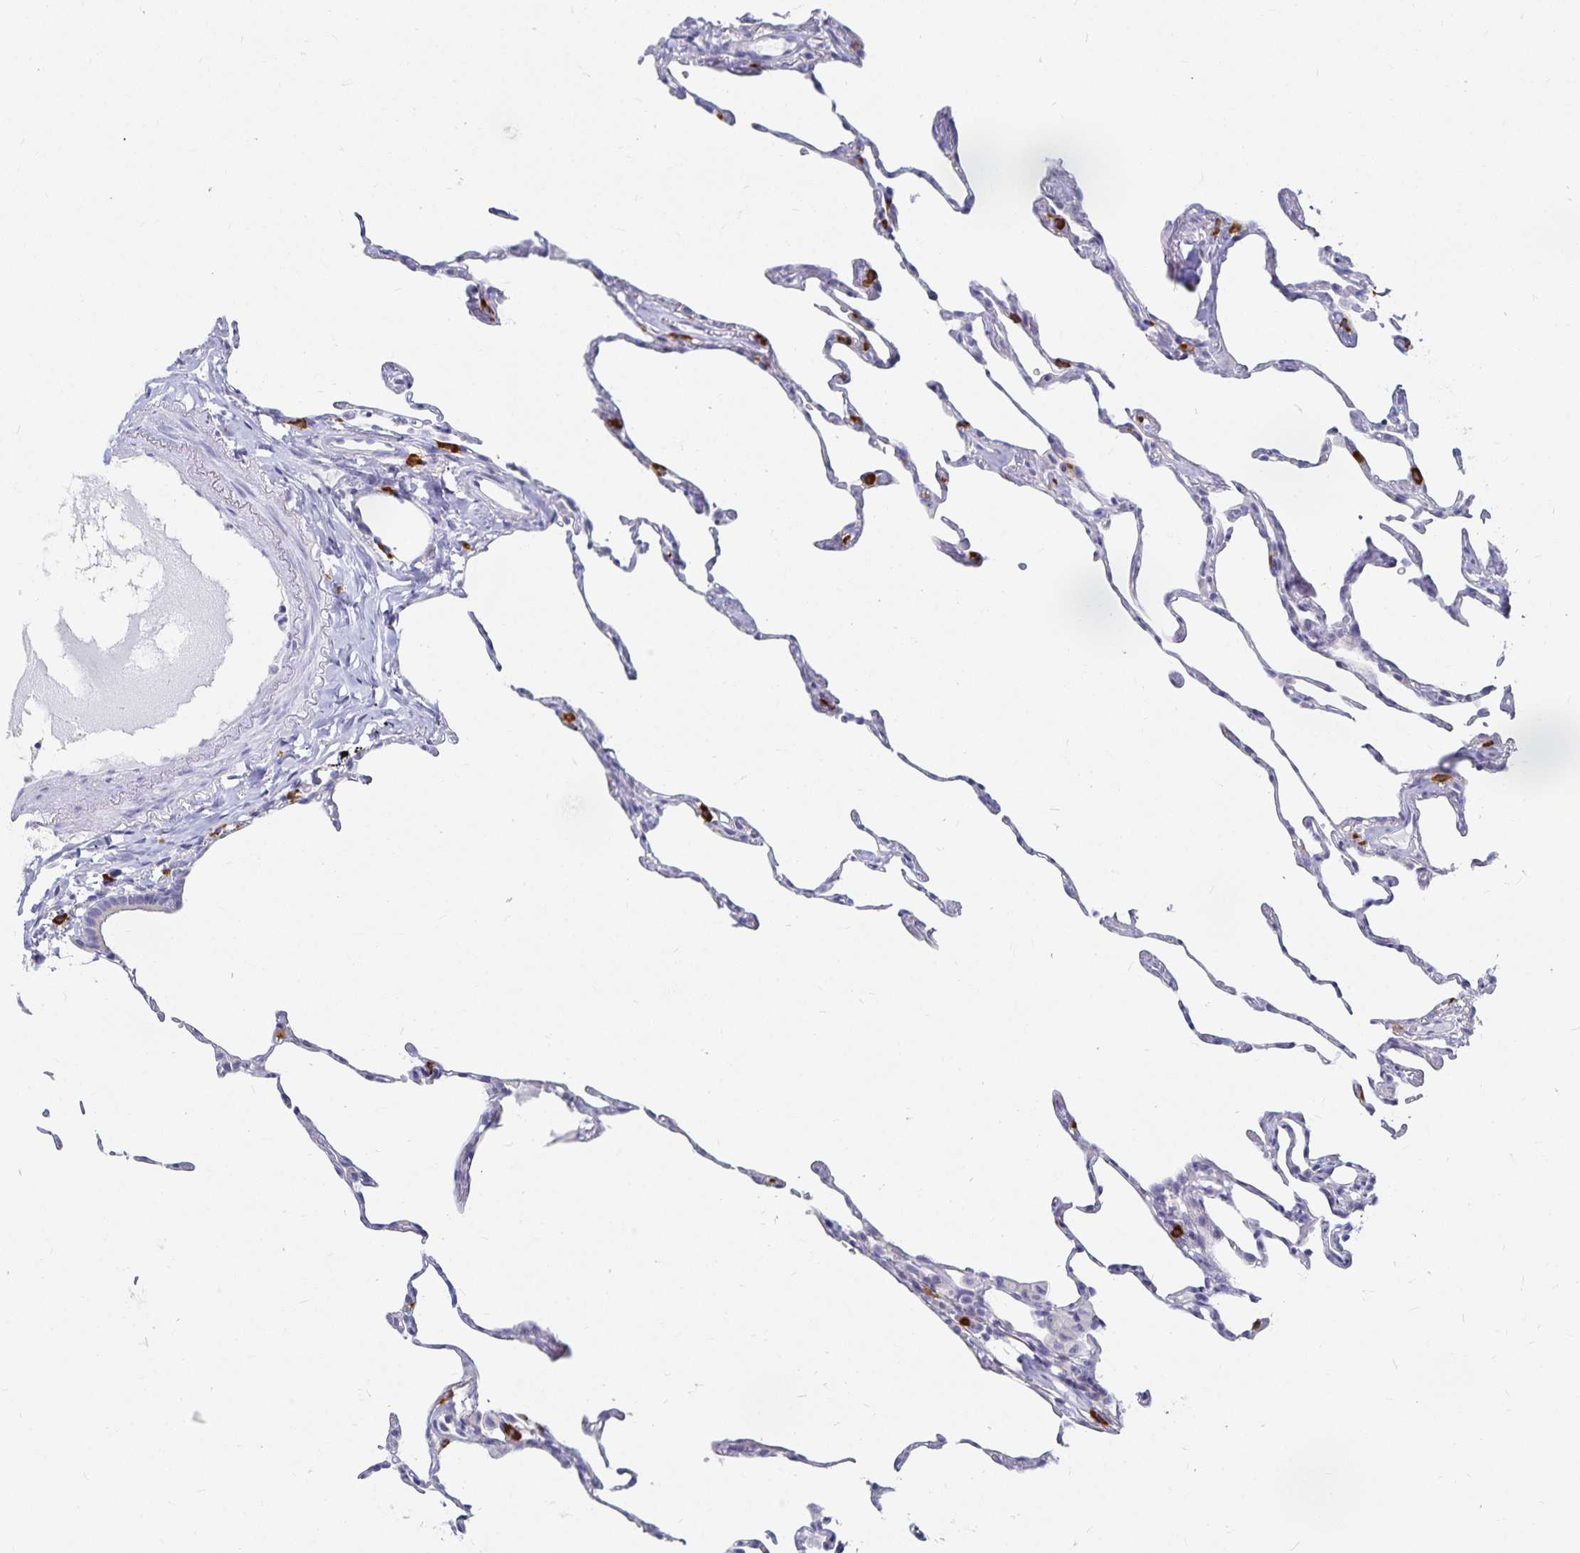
{"staining": {"intensity": "negative", "quantity": "none", "location": "none"}, "tissue": "lung", "cell_type": "Alveolar cells", "image_type": "normal", "snomed": [{"axis": "morphology", "description": "Normal tissue, NOS"}, {"axis": "topography", "description": "Lung"}], "caption": "Alveolar cells show no significant protein expression in benign lung. Brightfield microscopy of IHC stained with DAB (3,3'-diaminobenzidine) (brown) and hematoxylin (blue), captured at high magnification.", "gene": "TNIP1", "patient": {"sex": "female", "age": 57}}